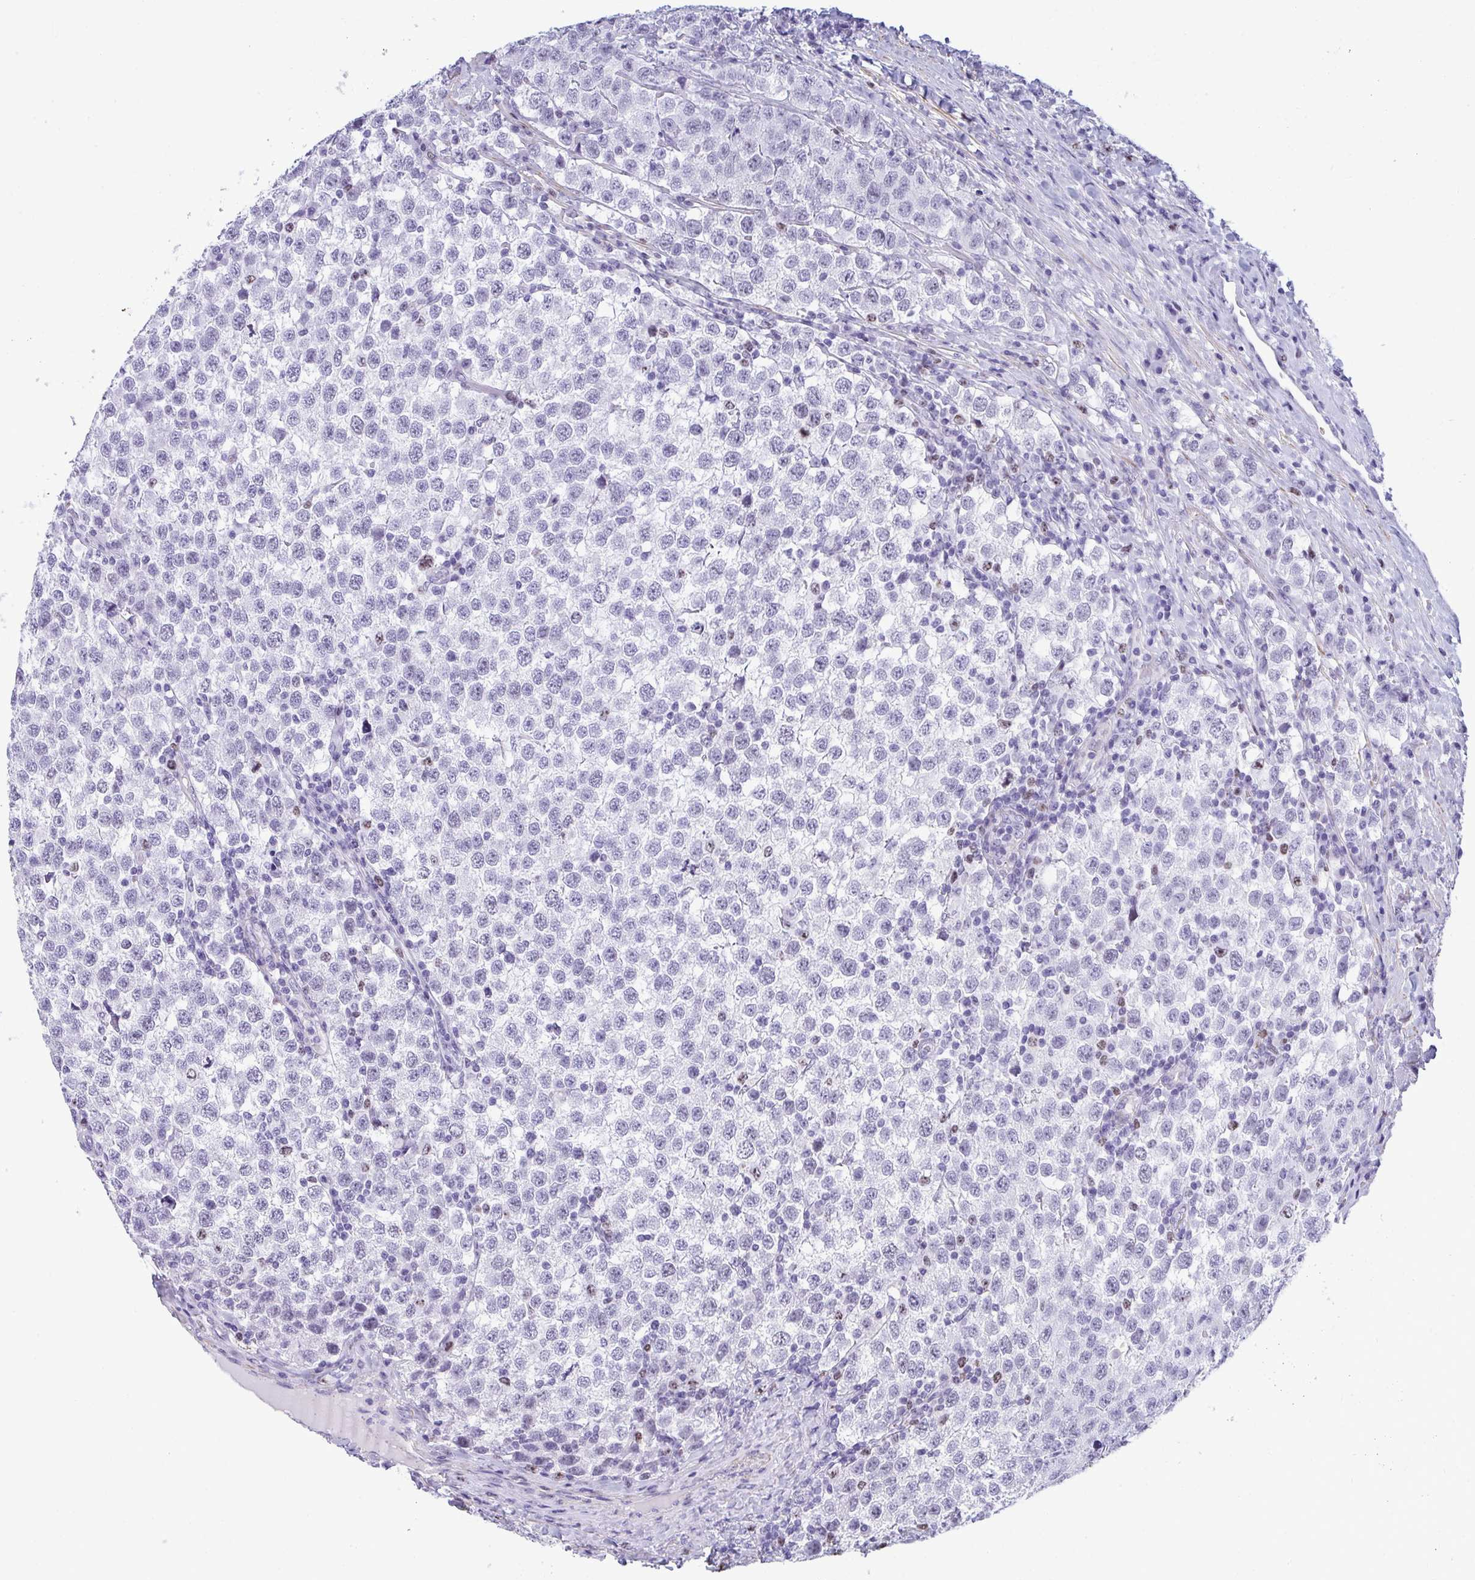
{"staining": {"intensity": "negative", "quantity": "none", "location": "none"}, "tissue": "testis cancer", "cell_type": "Tumor cells", "image_type": "cancer", "snomed": [{"axis": "morphology", "description": "Seminoma, NOS"}, {"axis": "topography", "description": "Testis"}], "caption": "Histopathology image shows no significant protein positivity in tumor cells of seminoma (testis).", "gene": "SUZ12", "patient": {"sex": "male", "age": 34}}